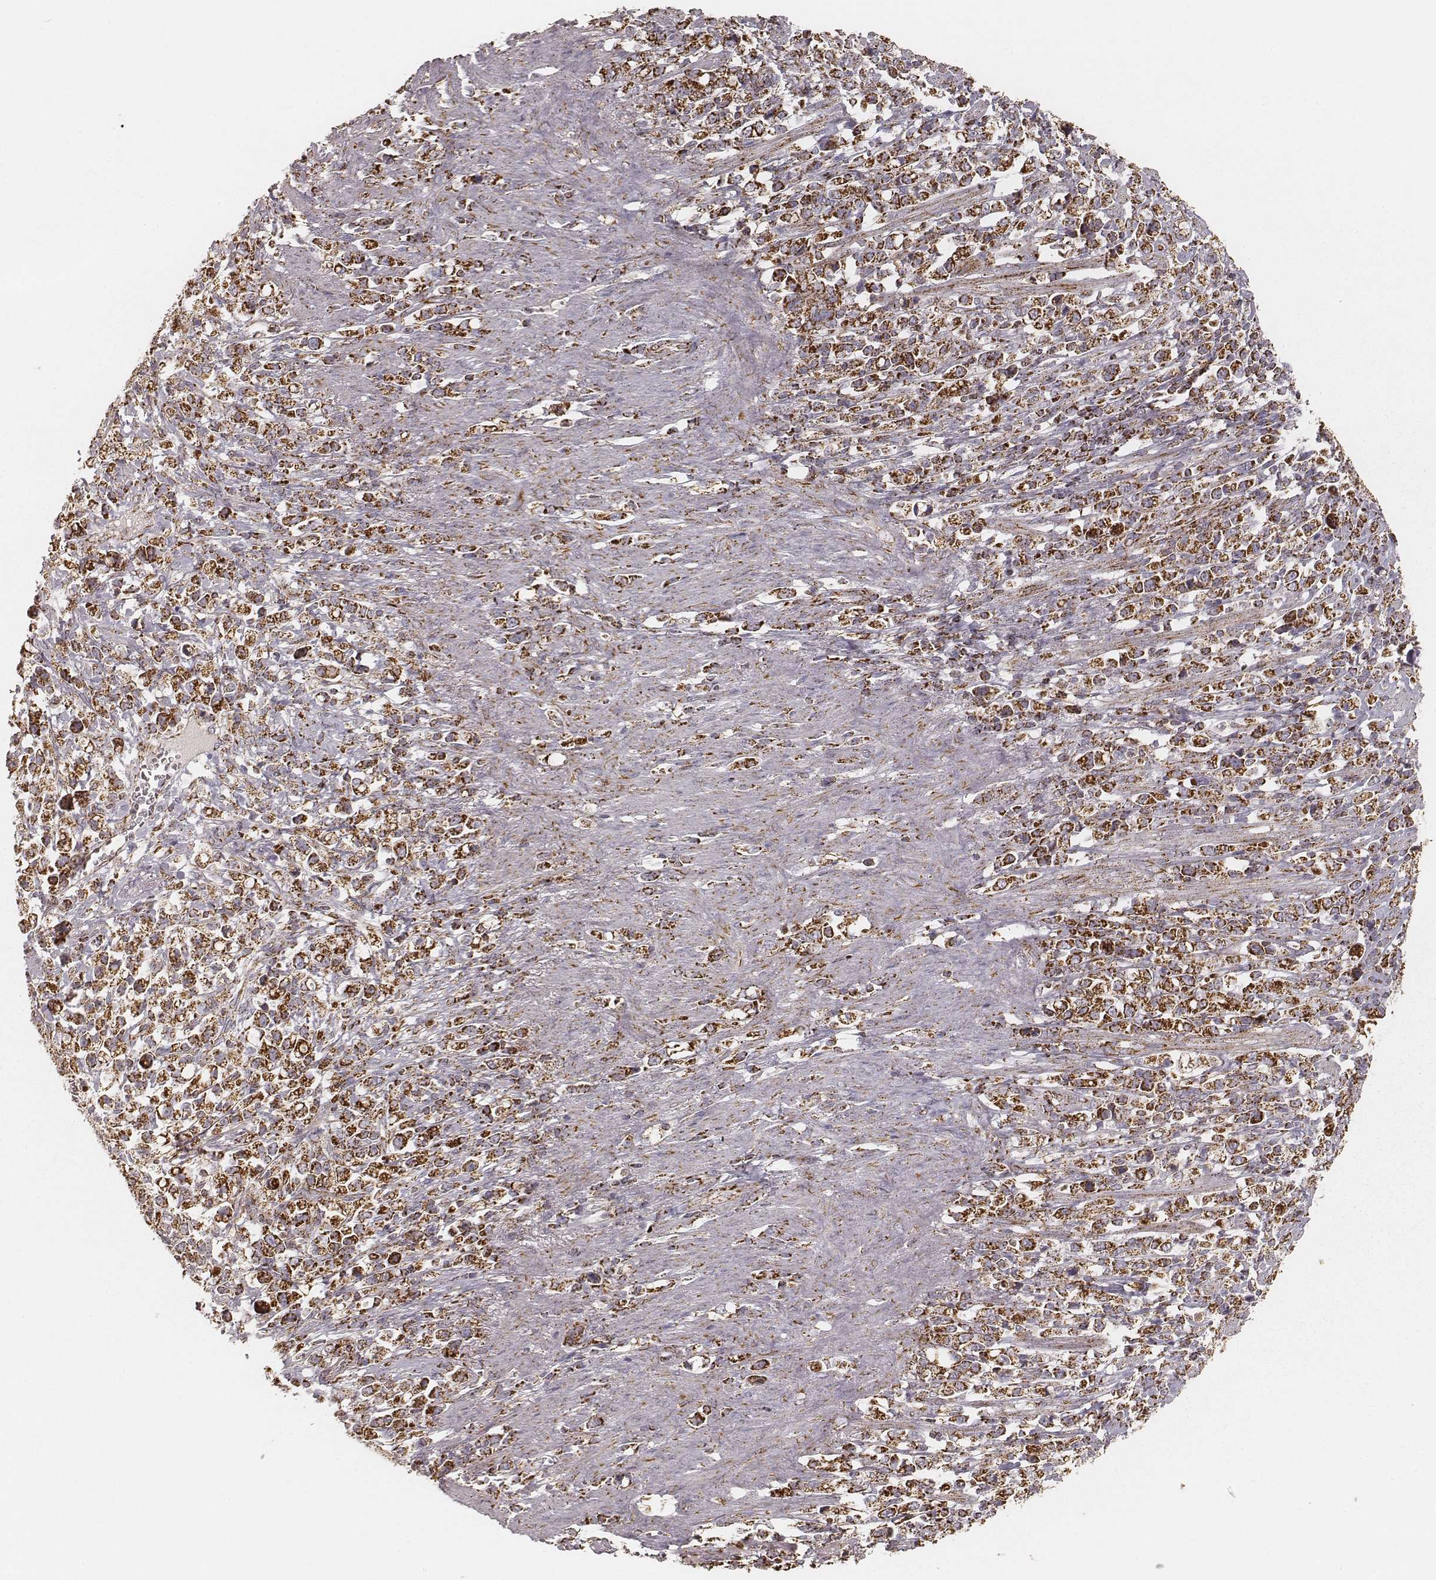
{"staining": {"intensity": "strong", "quantity": ">75%", "location": "cytoplasmic/membranous"}, "tissue": "stomach cancer", "cell_type": "Tumor cells", "image_type": "cancer", "snomed": [{"axis": "morphology", "description": "Adenocarcinoma, NOS"}, {"axis": "topography", "description": "Stomach"}], "caption": "Immunohistochemistry (IHC) image of stomach cancer (adenocarcinoma) stained for a protein (brown), which exhibits high levels of strong cytoplasmic/membranous expression in approximately >75% of tumor cells.", "gene": "CS", "patient": {"sex": "male", "age": 63}}